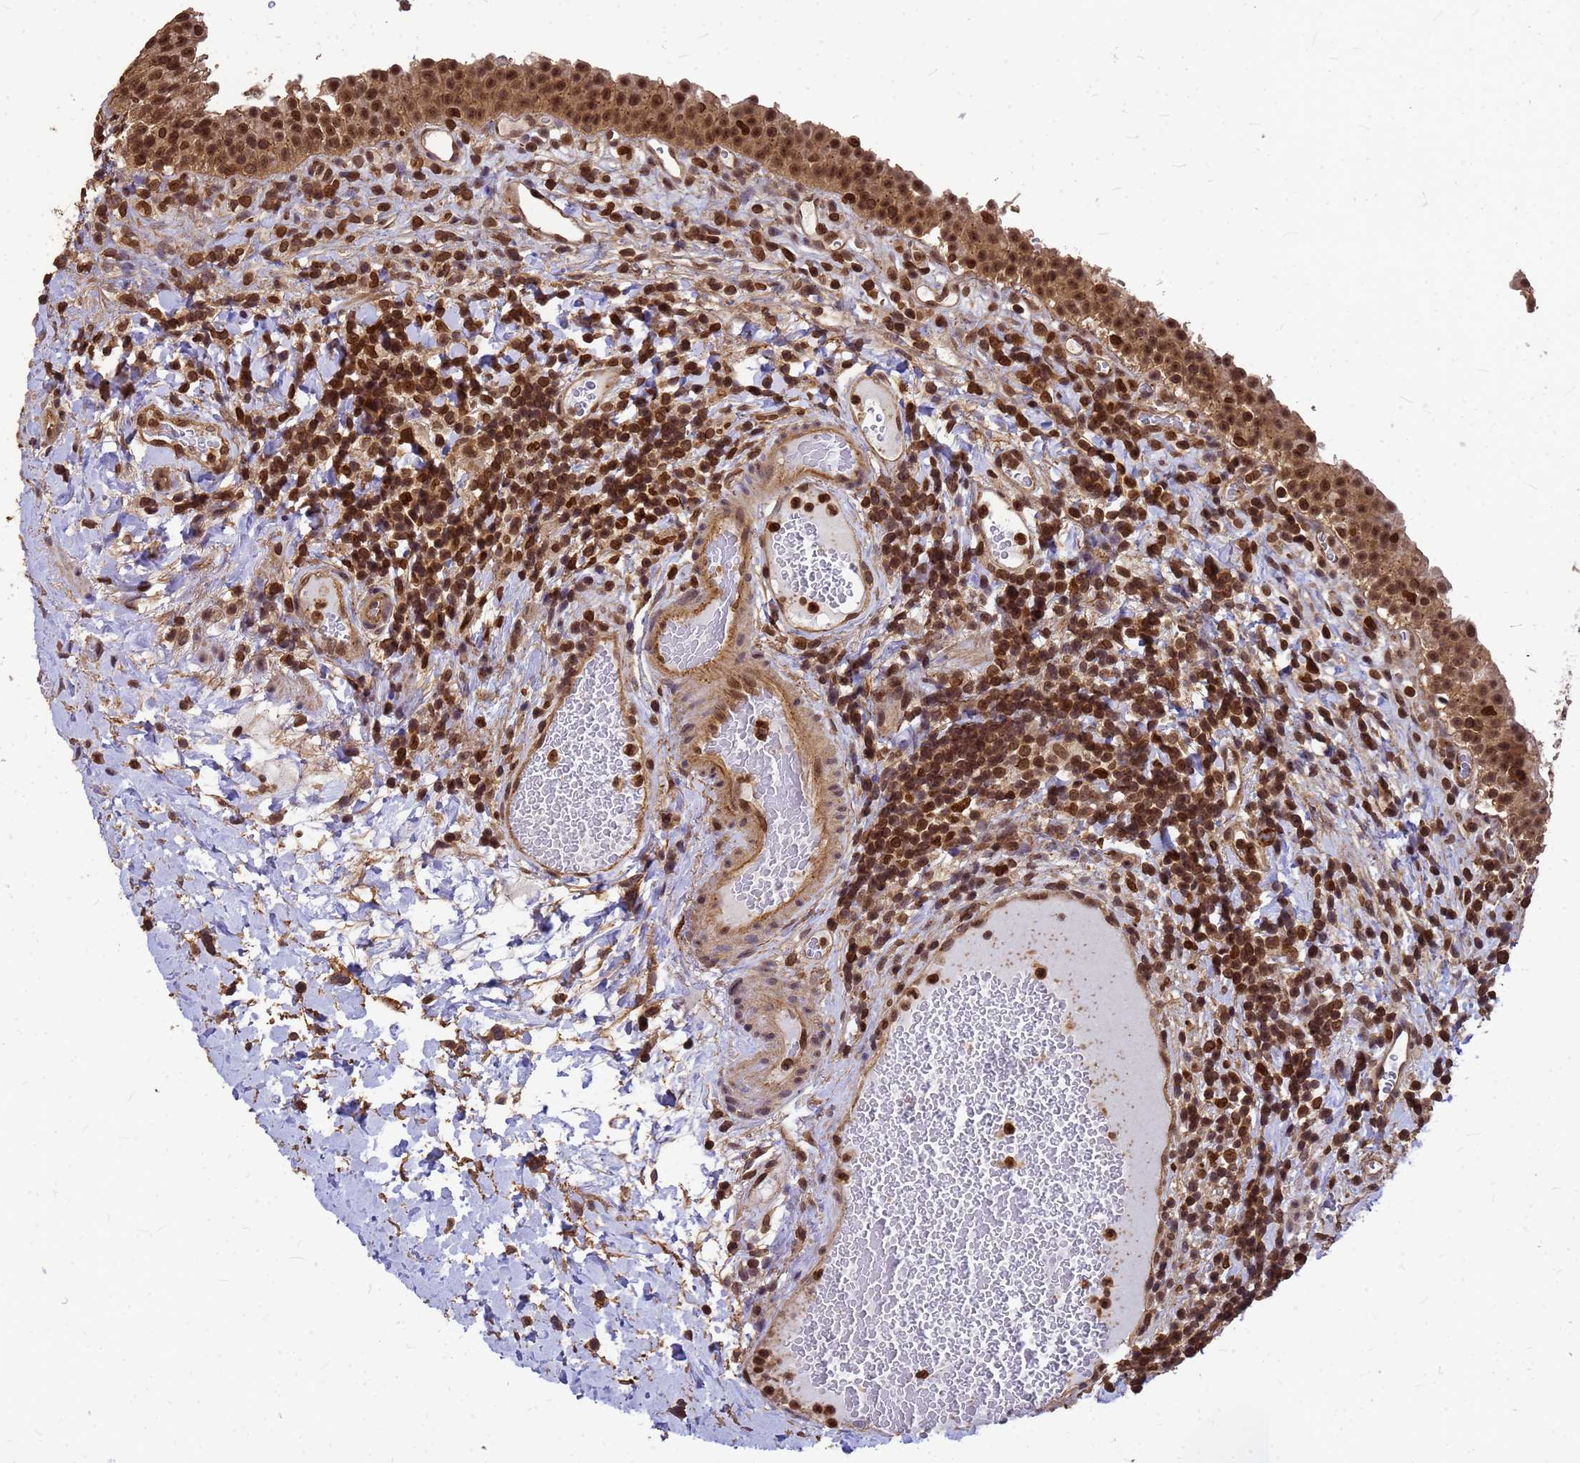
{"staining": {"intensity": "moderate", "quantity": ">75%", "location": "cytoplasmic/membranous,nuclear"}, "tissue": "urinary bladder", "cell_type": "Urothelial cells", "image_type": "normal", "snomed": [{"axis": "morphology", "description": "Normal tissue, NOS"}, {"axis": "morphology", "description": "Inflammation, NOS"}, {"axis": "topography", "description": "Urinary bladder"}], "caption": "Protein expression analysis of unremarkable urinary bladder reveals moderate cytoplasmic/membranous,nuclear positivity in about >75% of urothelial cells.", "gene": "C1orf35", "patient": {"sex": "male", "age": 64}}